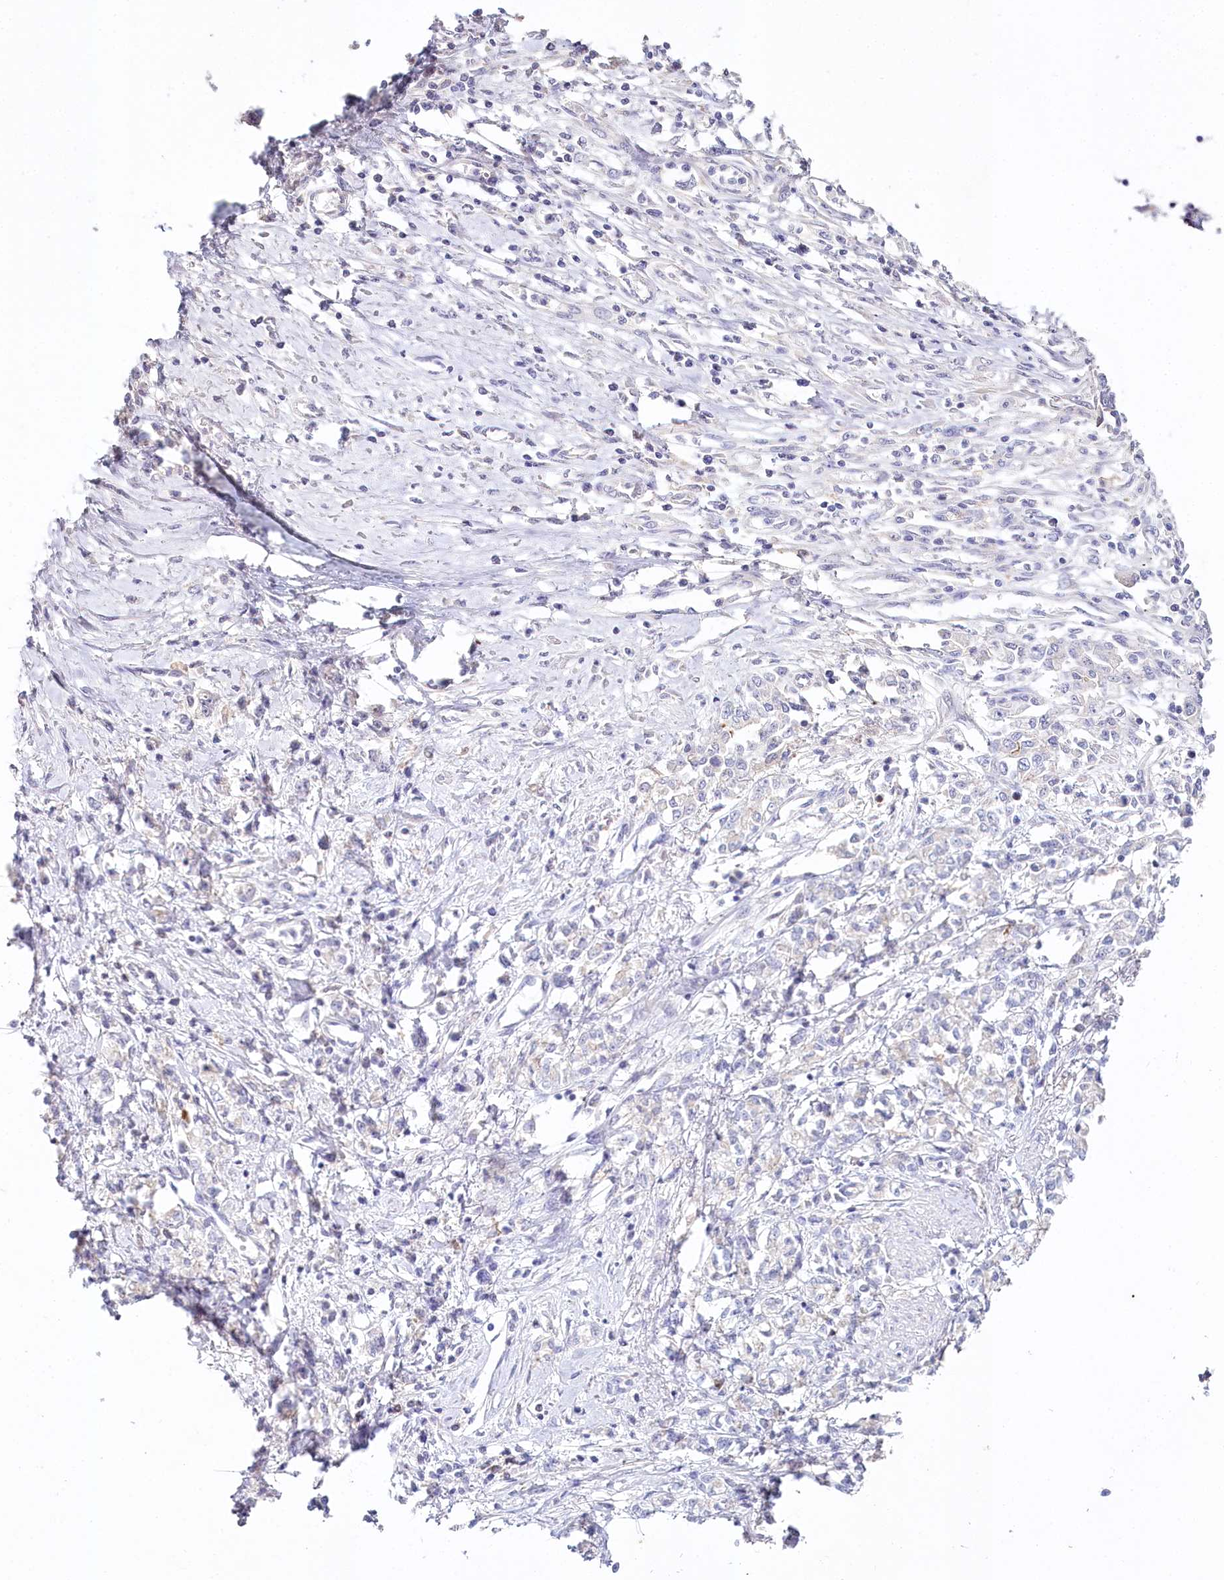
{"staining": {"intensity": "negative", "quantity": "none", "location": "none"}, "tissue": "stomach cancer", "cell_type": "Tumor cells", "image_type": "cancer", "snomed": [{"axis": "morphology", "description": "Adenocarcinoma, NOS"}, {"axis": "topography", "description": "Stomach"}], "caption": "Micrograph shows no significant protein expression in tumor cells of stomach adenocarcinoma. (Immunohistochemistry, brightfield microscopy, high magnification).", "gene": "DAPK1", "patient": {"sex": "female", "age": 76}}